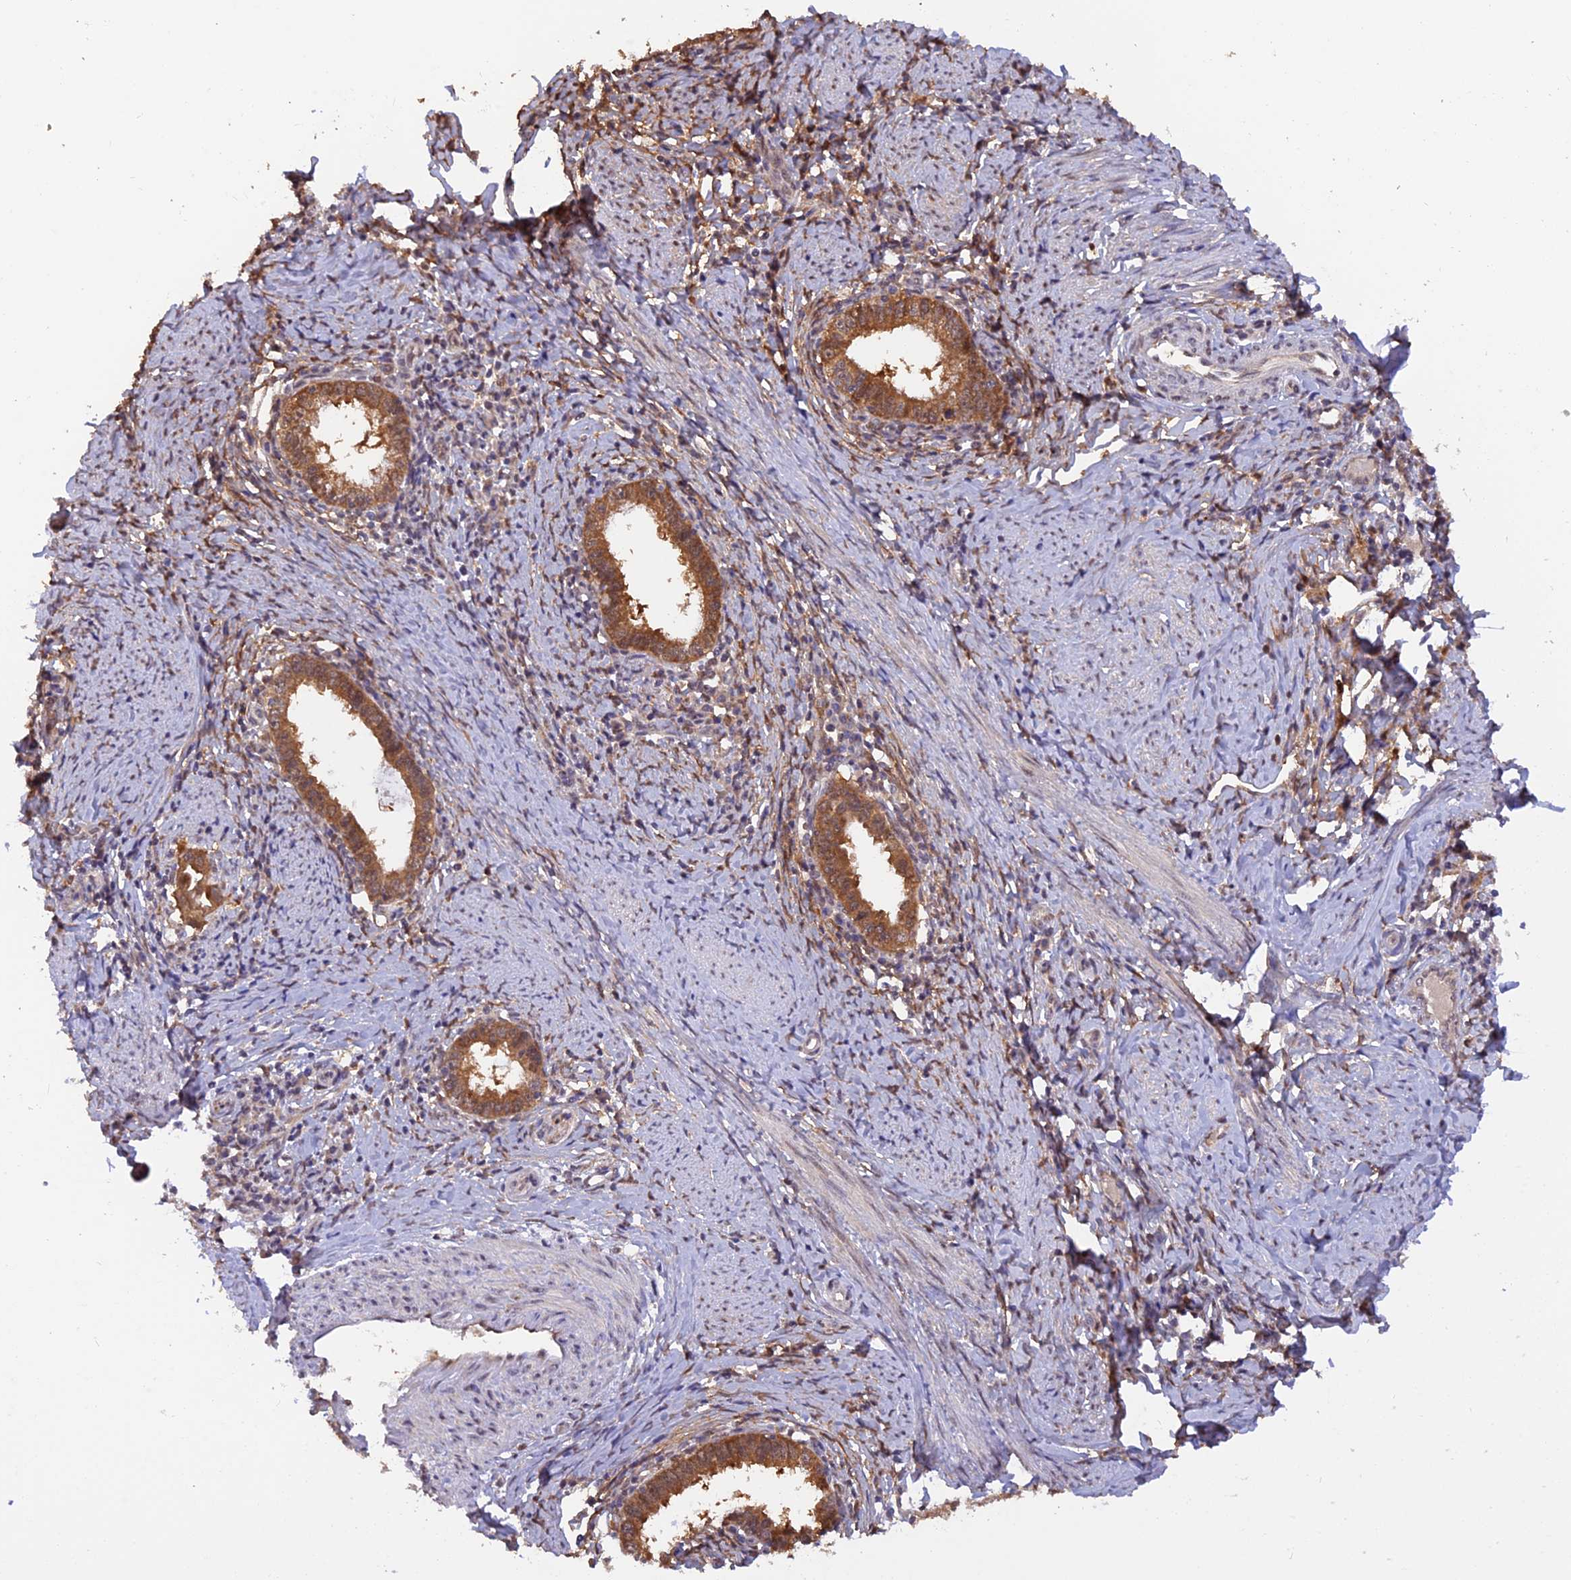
{"staining": {"intensity": "moderate", "quantity": ">75%", "location": "cytoplasmic/membranous"}, "tissue": "cervical cancer", "cell_type": "Tumor cells", "image_type": "cancer", "snomed": [{"axis": "morphology", "description": "Adenocarcinoma, NOS"}, {"axis": "topography", "description": "Cervix"}], "caption": "About >75% of tumor cells in human cervical cancer exhibit moderate cytoplasmic/membranous protein expression as visualized by brown immunohistochemical staining.", "gene": "MNS1", "patient": {"sex": "female", "age": 36}}